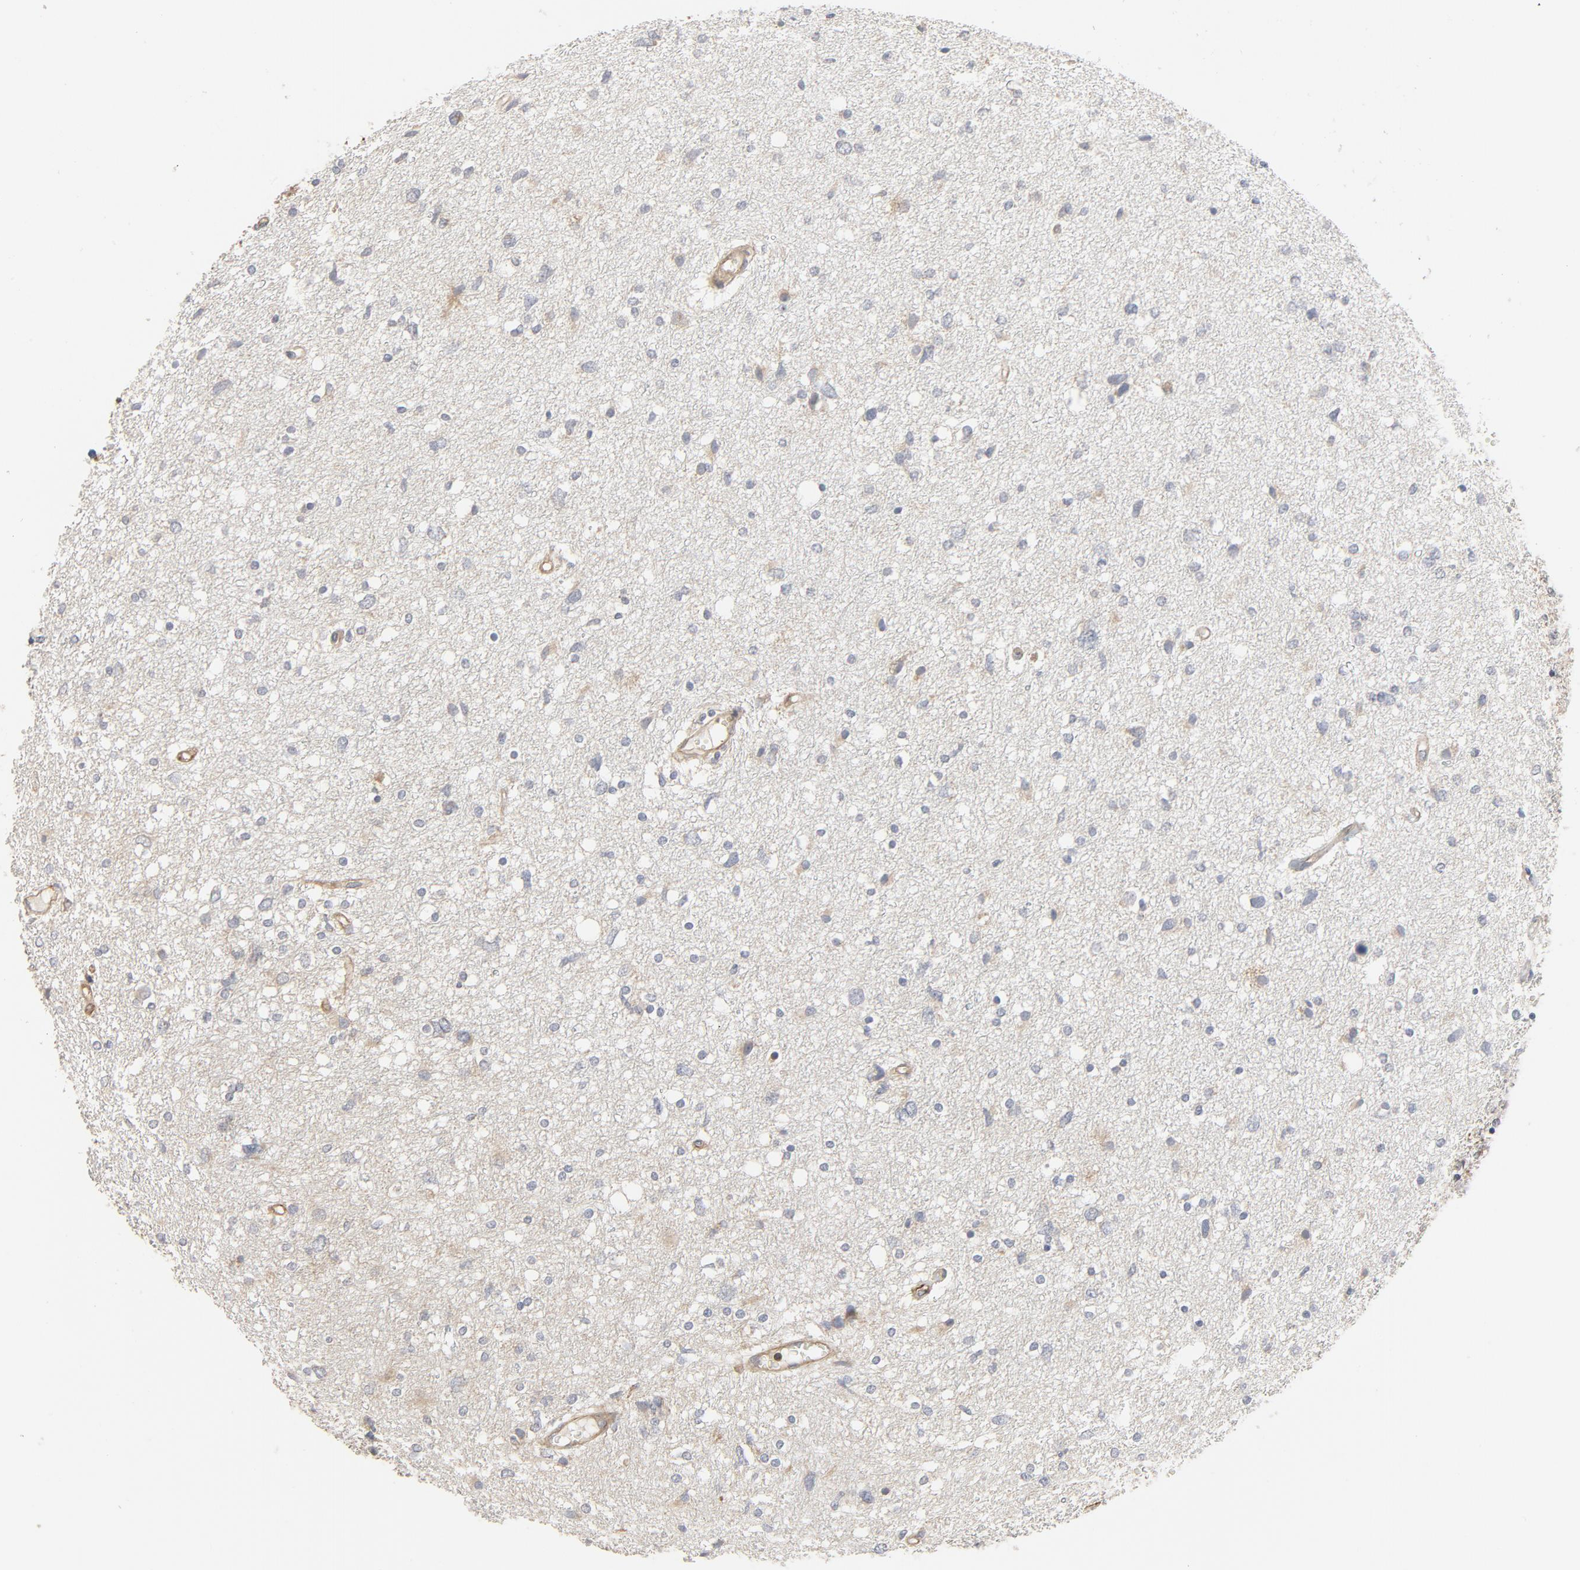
{"staining": {"intensity": "moderate", "quantity": "<25%", "location": "cytoplasmic/membranous"}, "tissue": "glioma", "cell_type": "Tumor cells", "image_type": "cancer", "snomed": [{"axis": "morphology", "description": "Glioma, malignant, High grade"}, {"axis": "topography", "description": "Brain"}], "caption": "Immunohistochemistry (IHC) (DAB (3,3'-diaminobenzidine)) staining of human high-grade glioma (malignant) reveals moderate cytoplasmic/membranous protein expression in approximately <25% of tumor cells.", "gene": "TRIOBP", "patient": {"sex": "female", "age": 59}}